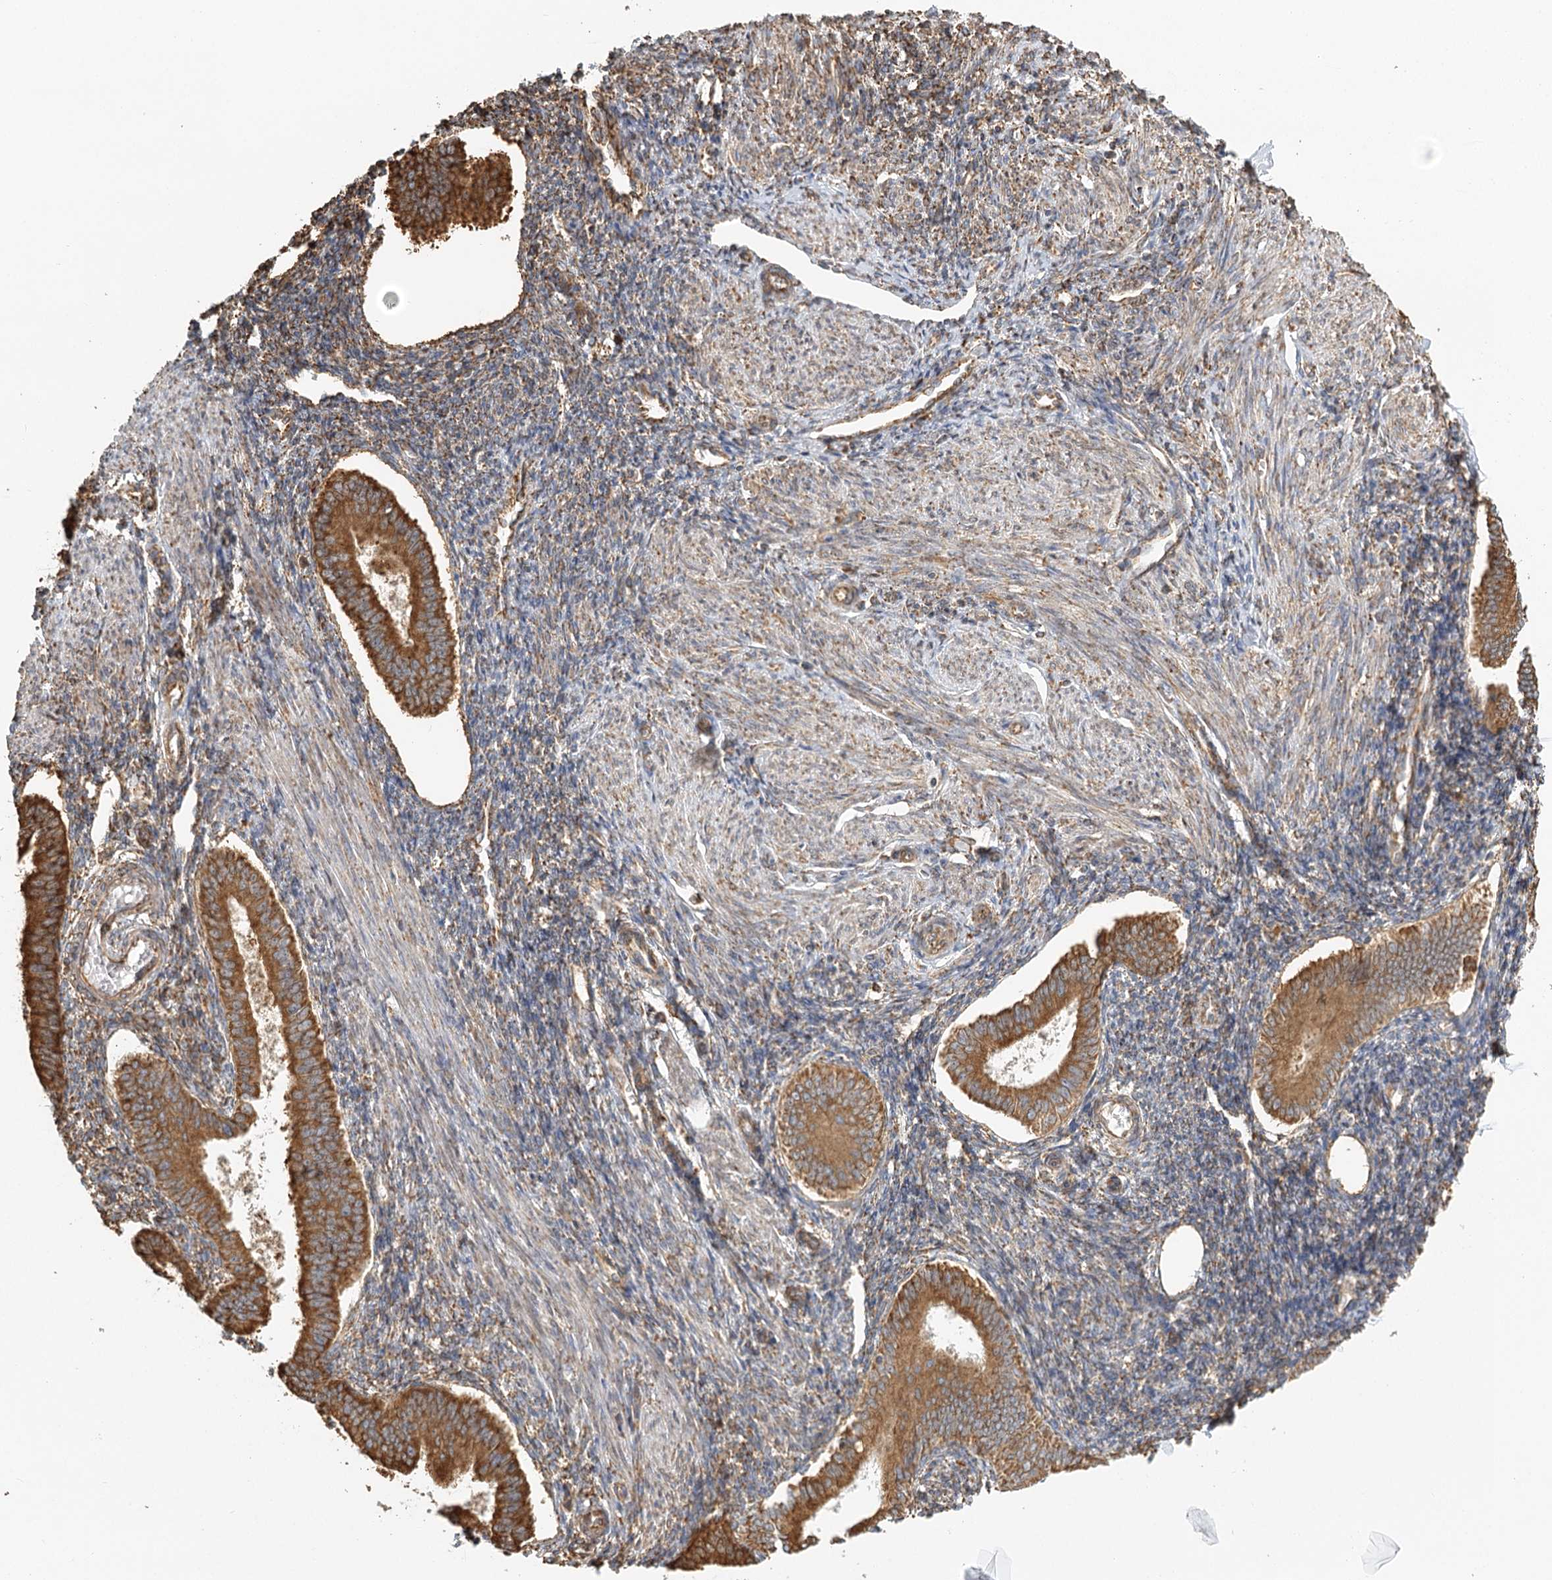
{"staining": {"intensity": "moderate", "quantity": "25%-75%", "location": "cytoplasmic/membranous"}, "tissue": "endometrium", "cell_type": "Cells in endometrial stroma", "image_type": "normal", "snomed": [{"axis": "morphology", "description": "Normal tissue, NOS"}, {"axis": "topography", "description": "Uterus"}, {"axis": "topography", "description": "Endometrium"}], "caption": "Immunohistochemistry staining of benign endometrium, which displays medium levels of moderate cytoplasmic/membranous positivity in about 25%-75% of cells in endometrial stroma indicating moderate cytoplasmic/membranous protein expression. The staining was performed using DAB (3,3'-diaminobenzidine) (brown) for protein detection and nuclei were counterstained in hematoxylin (blue).", "gene": "TAS1R1", "patient": {"sex": "female", "age": 48}}